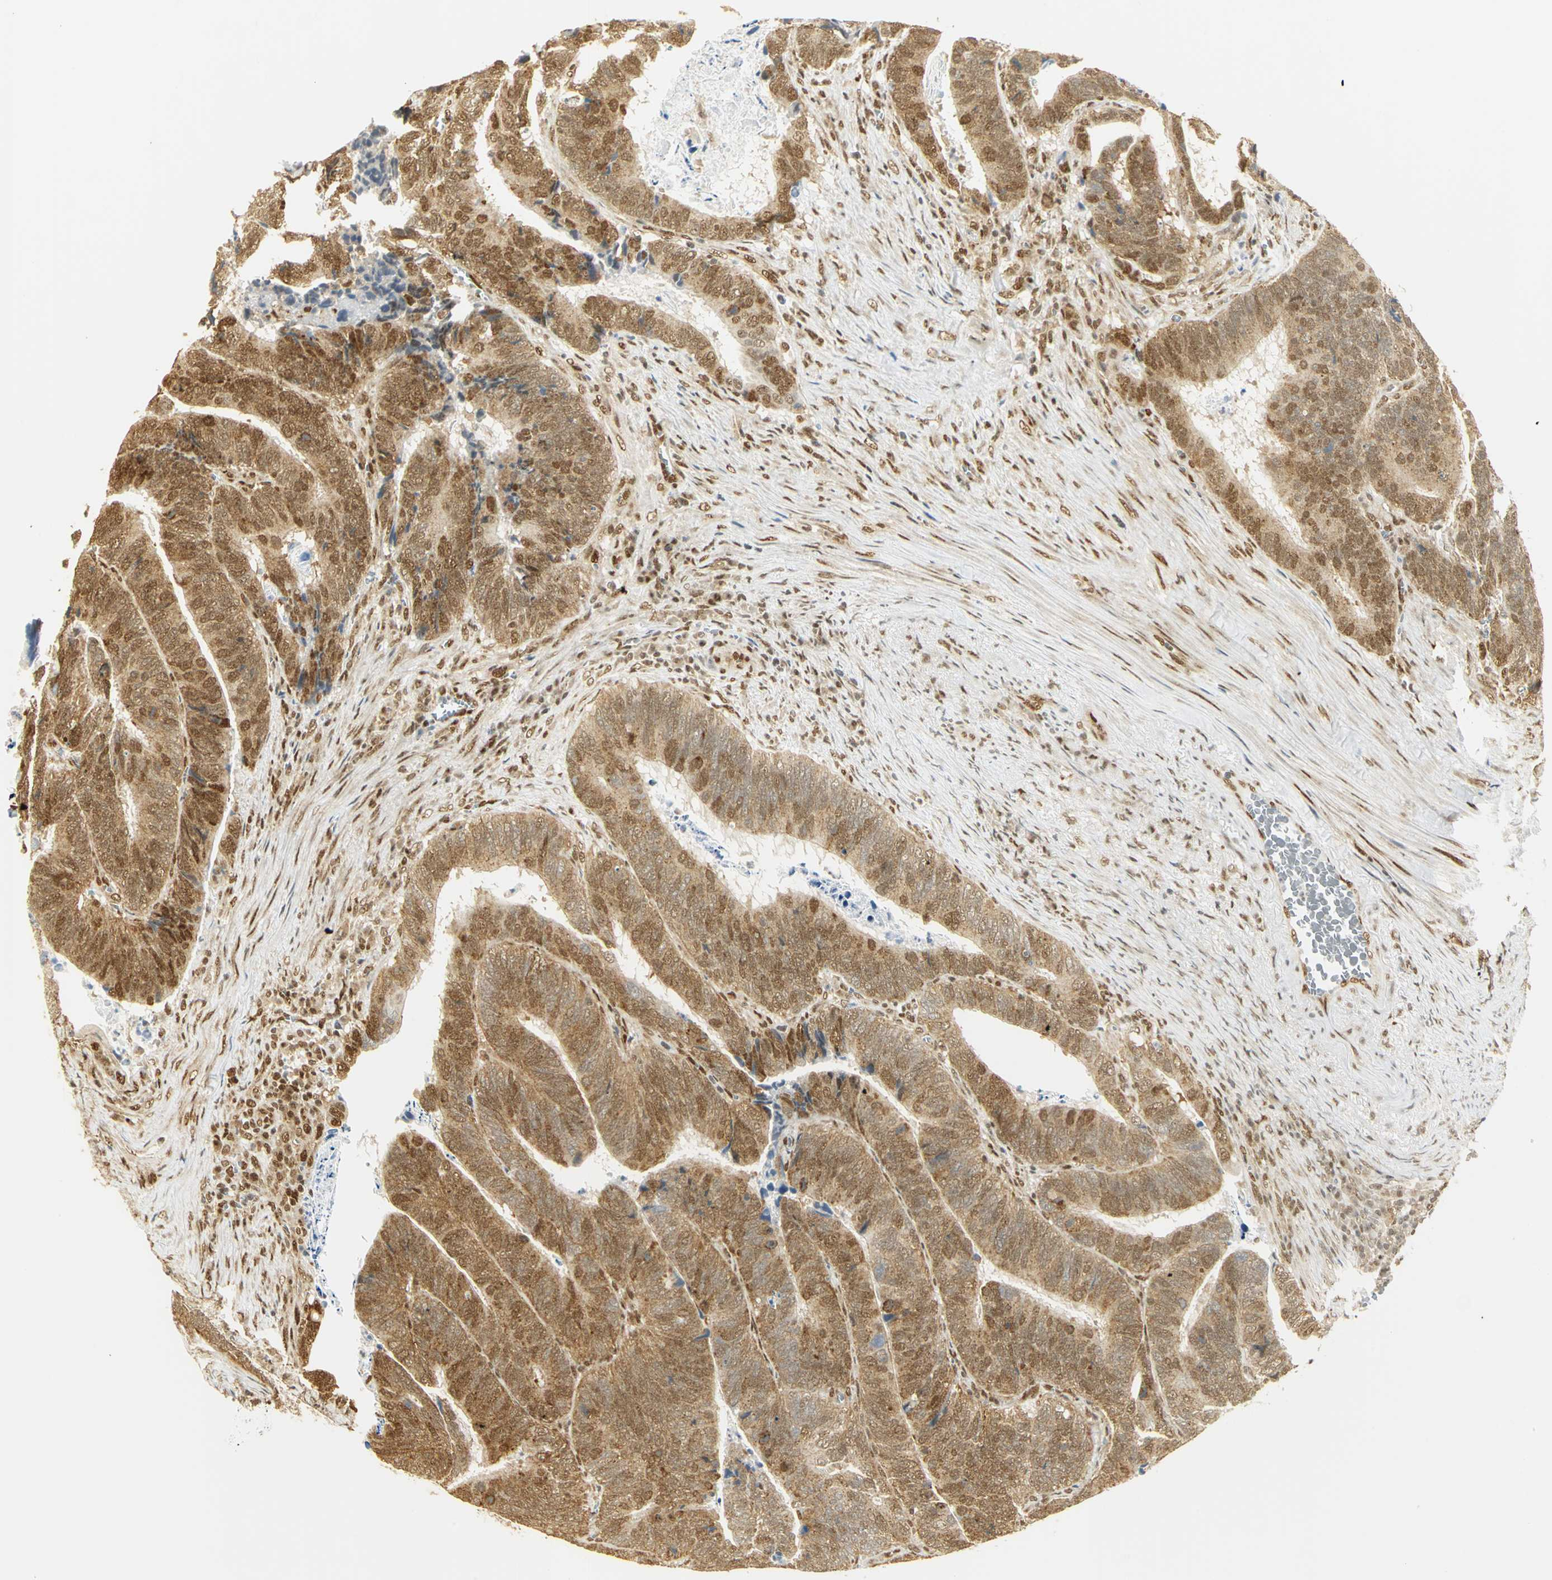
{"staining": {"intensity": "strong", "quantity": ">75%", "location": "cytoplasmic/membranous"}, "tissue": "colorectal cancer", "cell_type": "Tumor cells", "image_type": "cancer", "snomed": [{"axis": "morphology", "description": "Adenocarcinoma, NOS"}, {"axis": "topography", "description": "Colon"}], "caption": "IHC micrograph of neoplastic tissue: human adenocarcinoma (colorectal) stained using immunohistochemistry (IHC) shows high levels of strong protein expression localized specifically in the cytoplasmic/membranous of tumor cells, appearing as a cytoplasmic/membranous brown color.", "gene": "DDX5", "patient": {"sex": "male", "age": 72}}